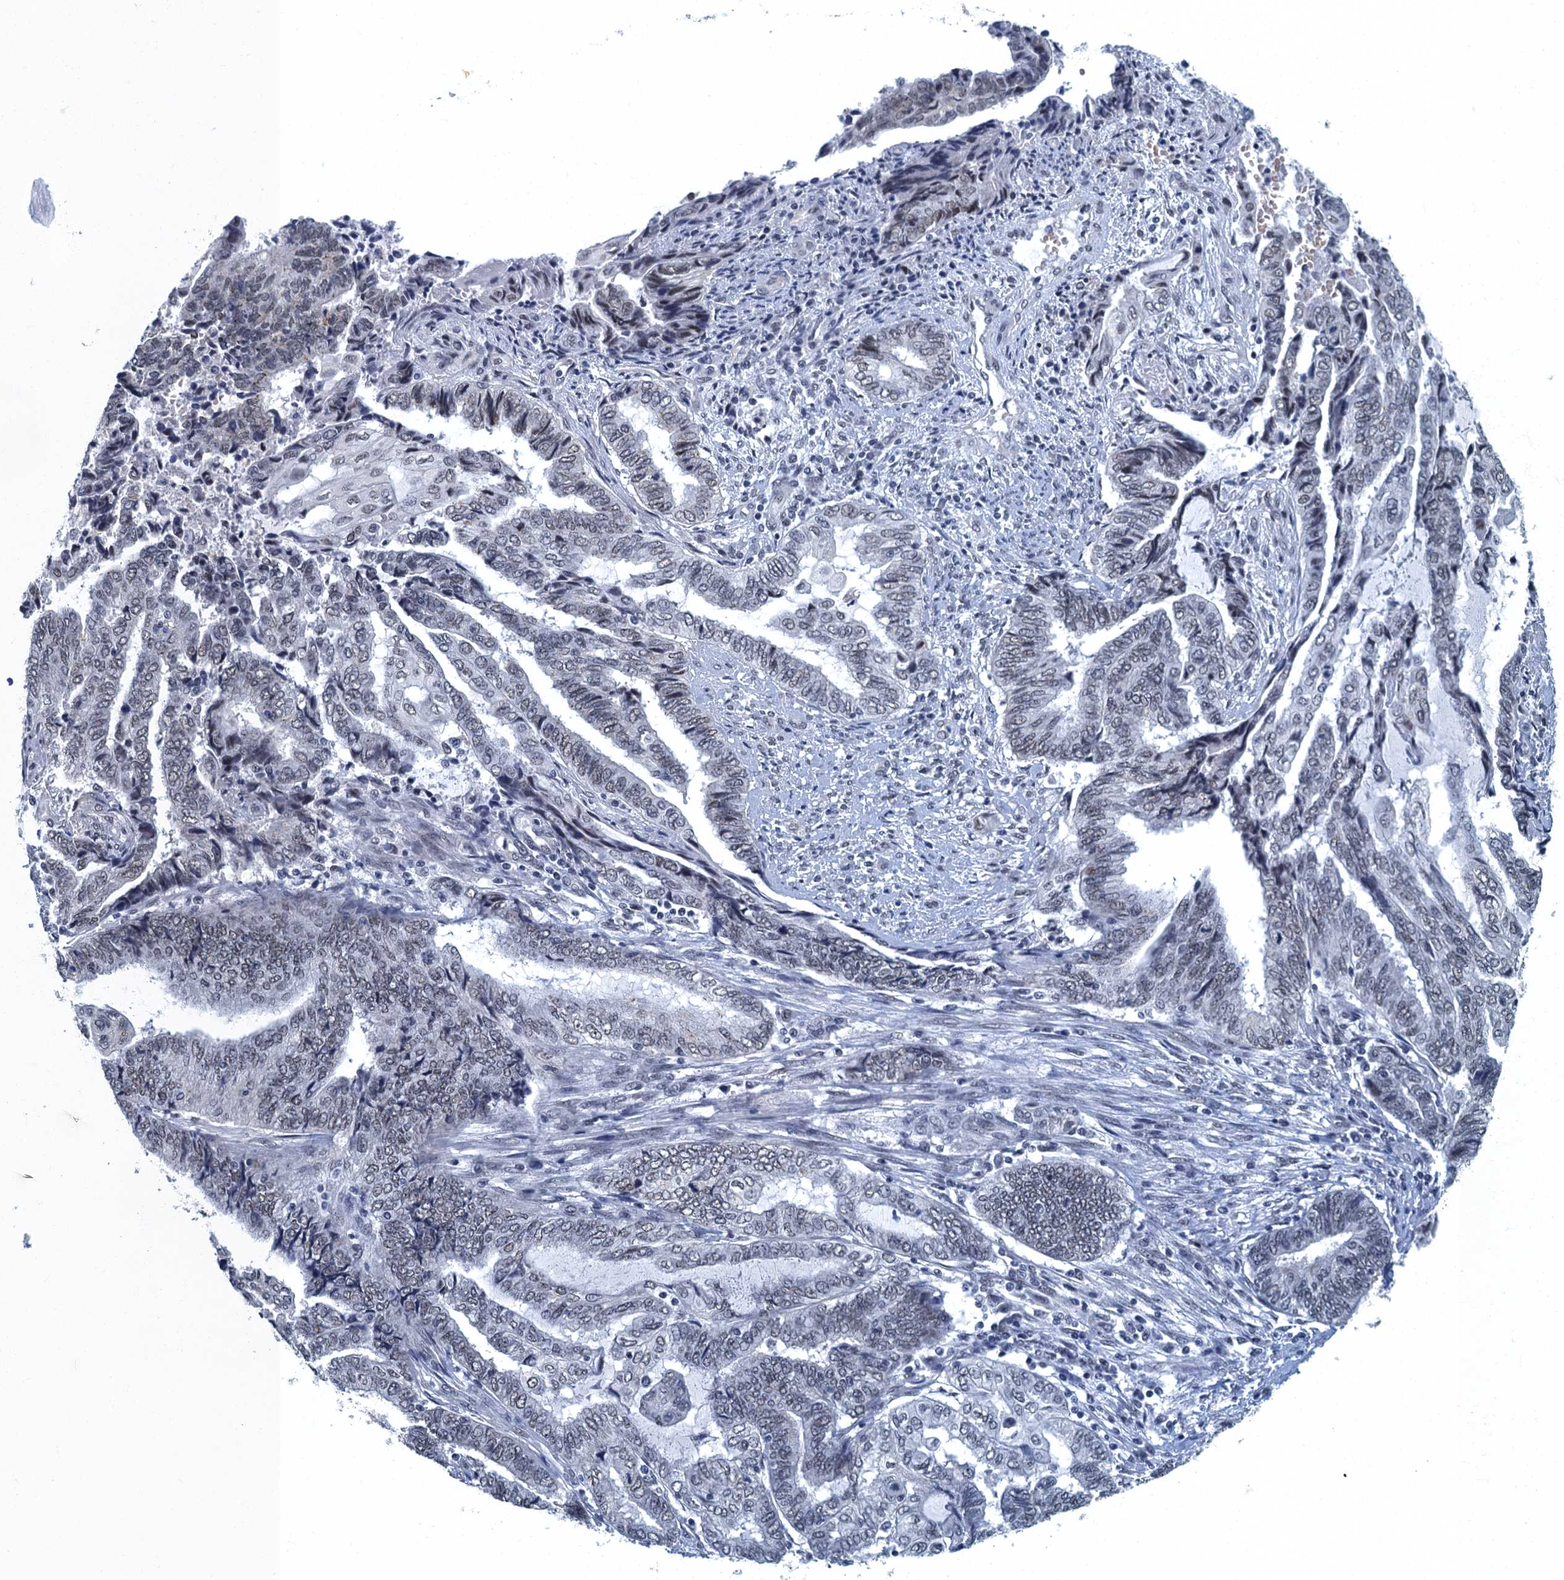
{"staining": {"intensity": "weak", "quantity": "<25%", "location": "nuclear"}, "tissue": "endometrial cancer", "cell_type": "Tumor cells", "image_type": "cancer", "snomed": [{"axis": "morphology", "description": "Adenocarcinoma, NOS"}, {"axis": "topography", "description": "Uterus"}, {"axis": "topography", "description": "Endometrium"}], "caption": "Photomicrograph shows no protein expression in tumor cells of endometrial cancer tissue.", "gene": "GADL1", "patient": {"sex": "female", "age": 70}}